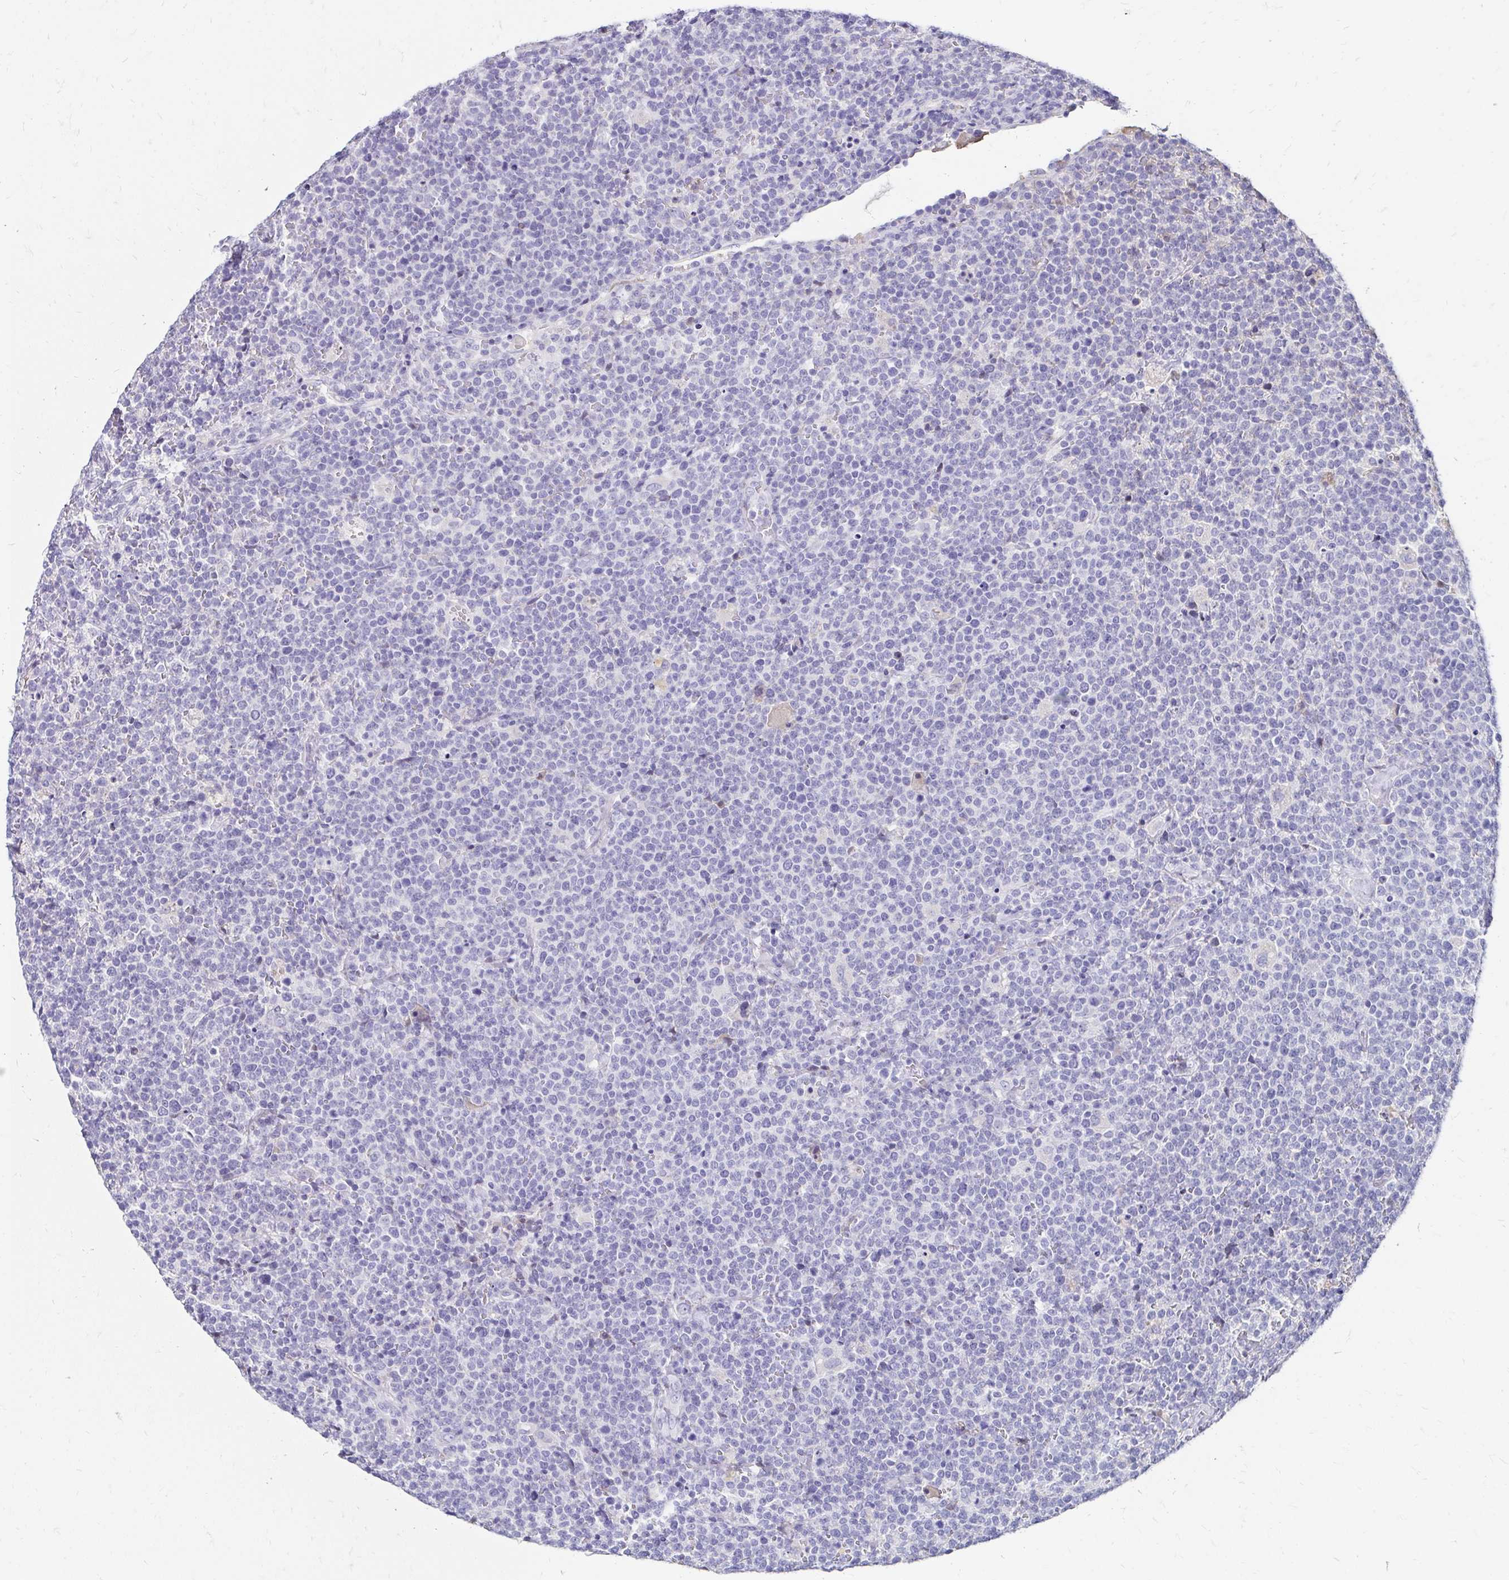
{"staining": {"intensity": "negative", "quantity": "none", "location": "none"}, "tissue": "lymphoma", "cell_type": "Tumor cells", "image_type": "cancer", "snomed": [{"axis": "morphology", "description": "Malignant lymphoma, non-Hodgkin's type, High grade"}, {"axis": "topography", "description": "Lymph node"}], "caption": "Protein analysis of lymphoma displays no significant staining in tumor cells. Nuclei are stained in blue.", "gene": "SCG3", "patient": {"sex": "male", "age": 61}}